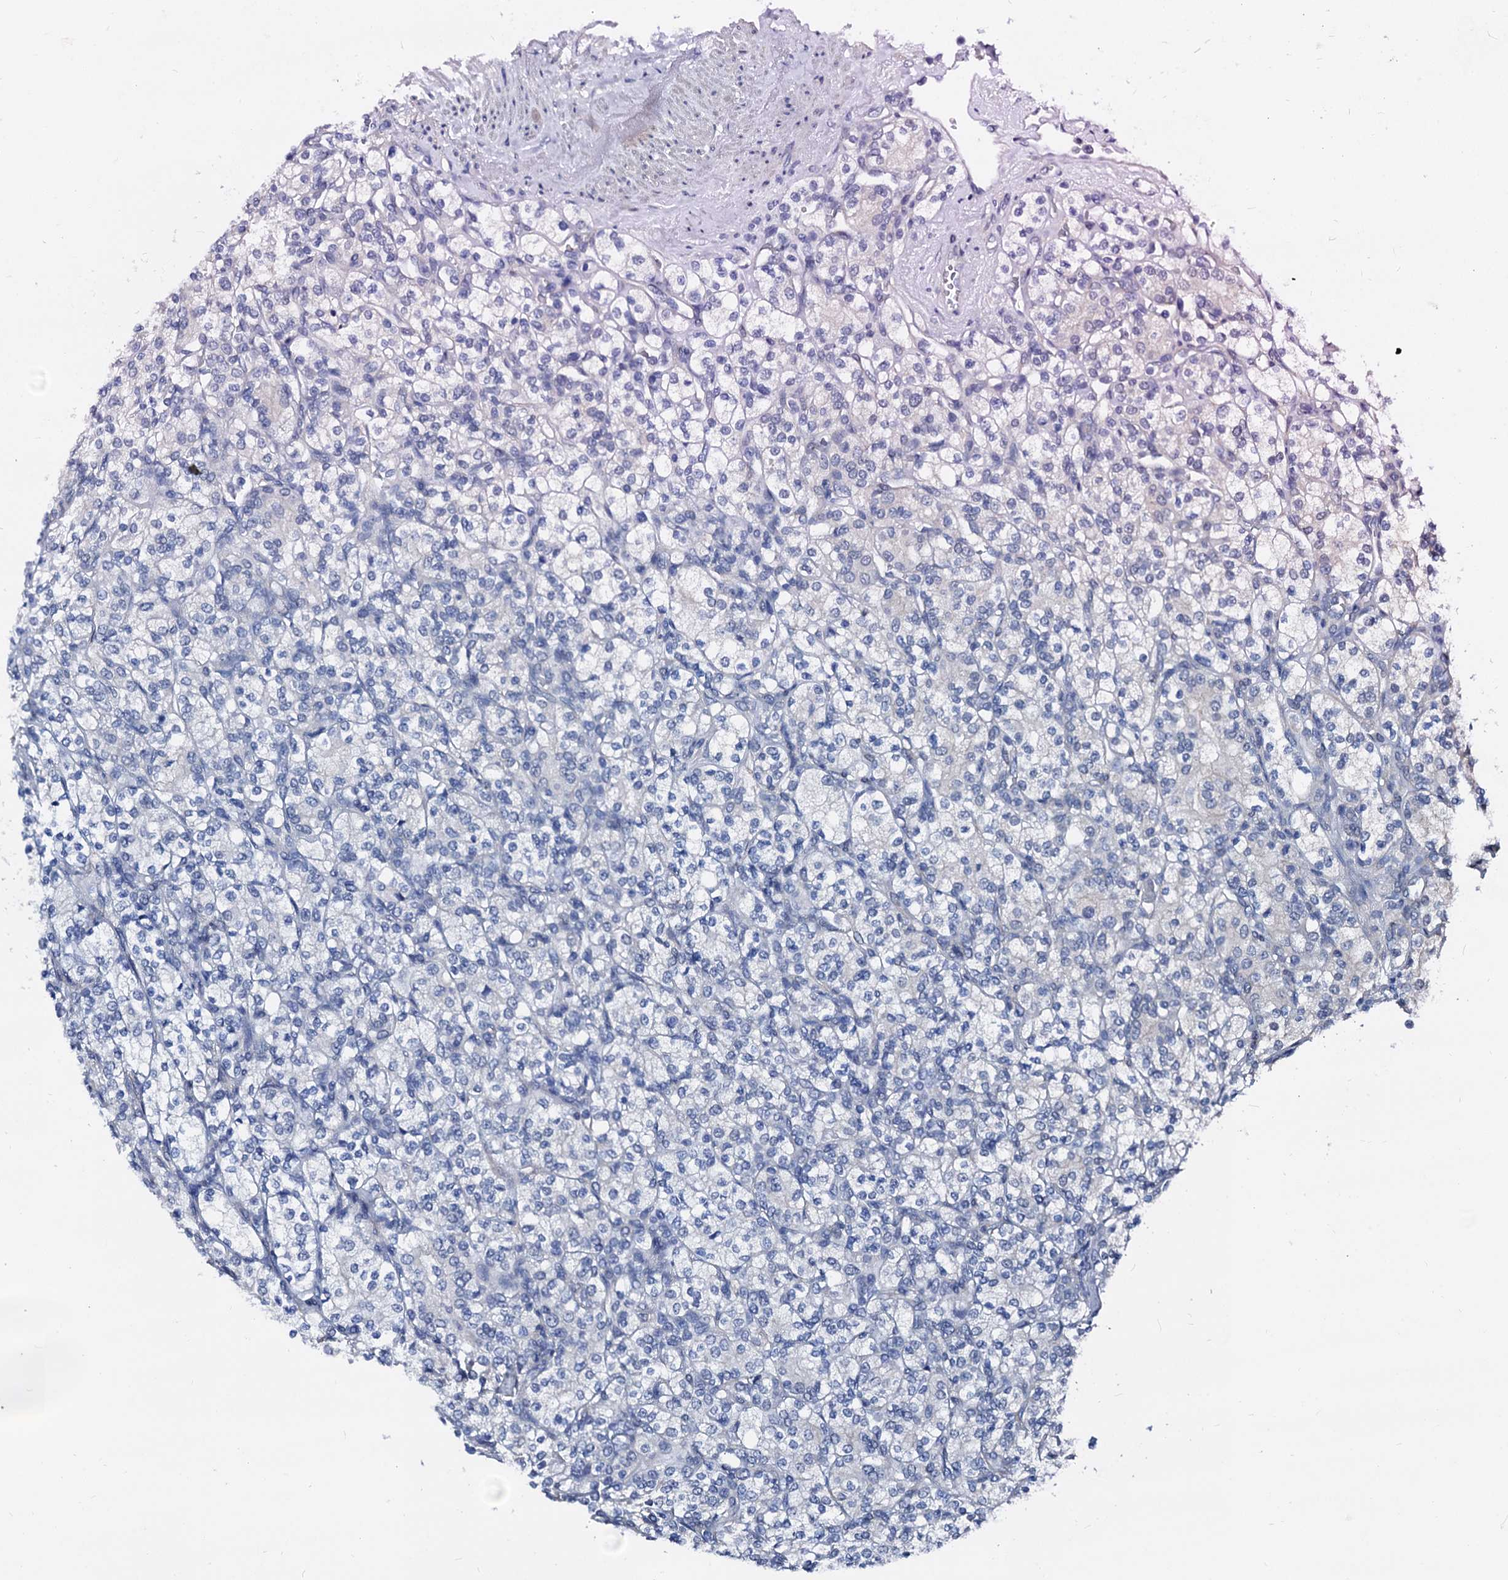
{"staining": {"intensity": "negative", "quantity": "none", "location": "none"}, "tissue": "renal cancer", "cell_type": "Tumor cells", "image_type": "cancer", "snomed": [{"axis": "morphology", "description": "Adenocarcinoma, NOS"}, {"axis": "topography", "description": "Kidney"}], "caption": "Tumor cells show no significant staining in renal adenocarcinoma.", "gene": "CSN2", "patient": {"sex": "male", "age": 77}}